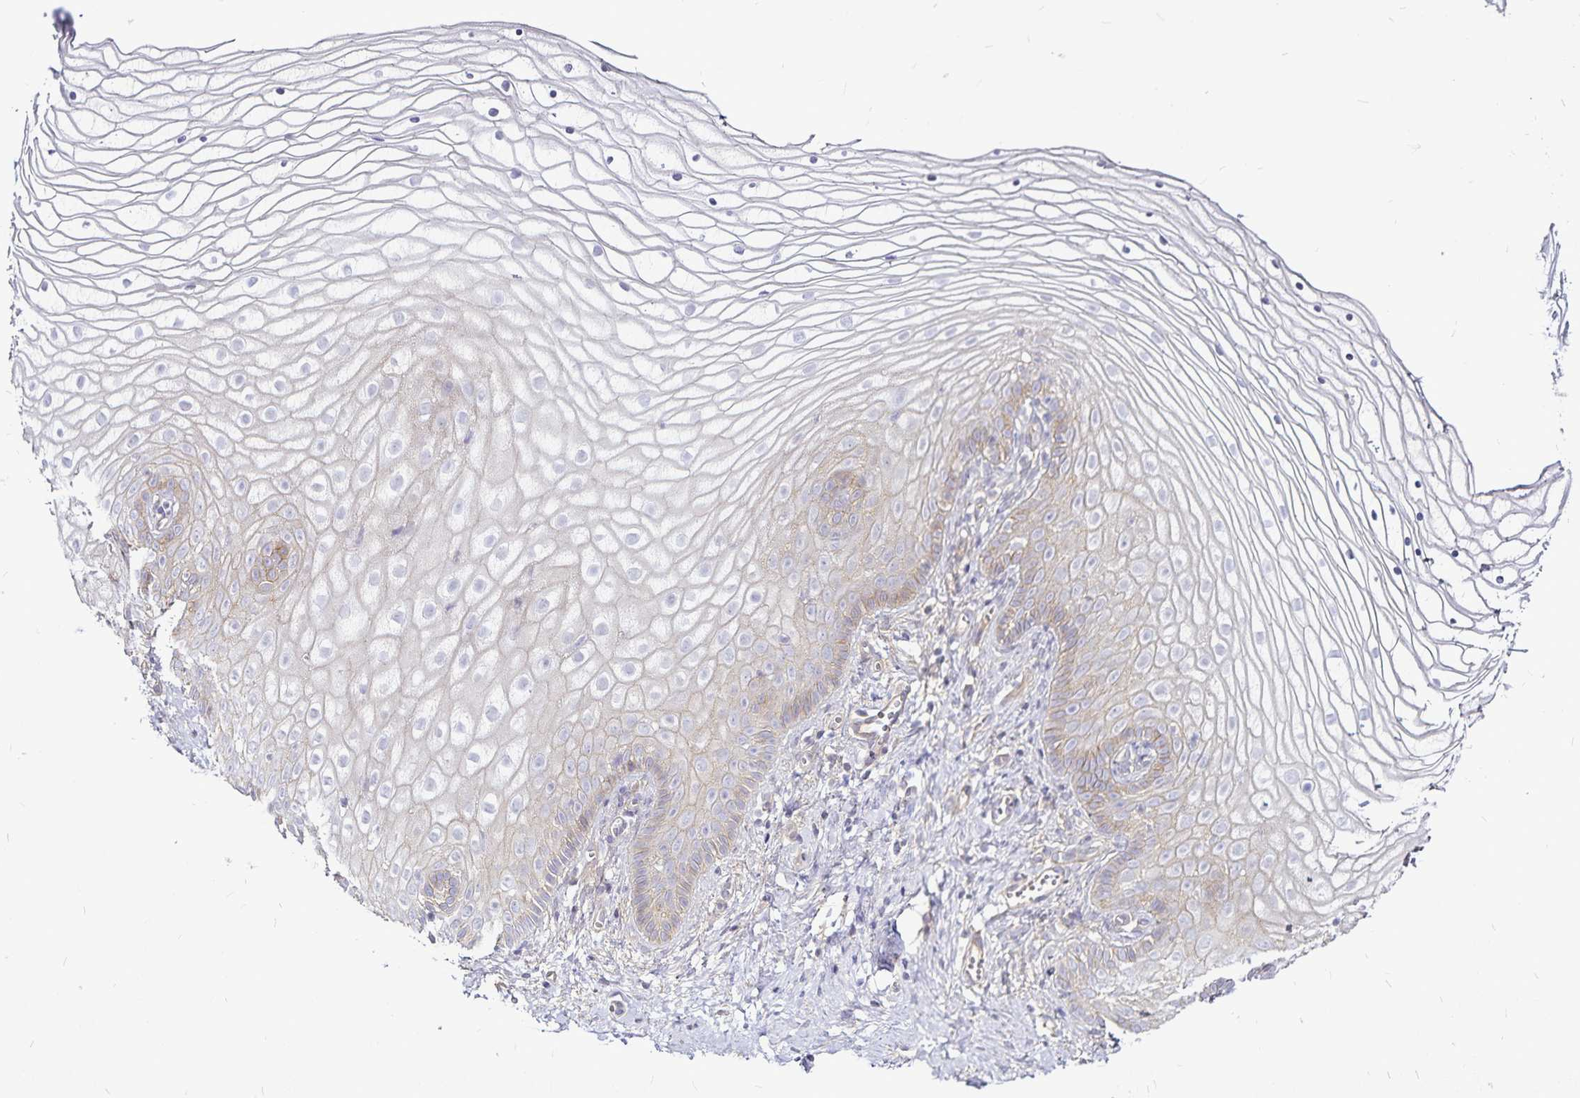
{"staining": {"intensity": "moderate", "quantity": "<25%", "location": "cytoplasmic/membranous"}, "tissue": "vagina", "cell_type": "Squamous epithelial cells", "image_type": "normal", "snomed": [{"axis": "morphology", "description": "Normal tissue, NOS"}, {"axis": "topography", "description": "Vagina"}], "caption": "Moderate cytoplasmic/membranous protein staining is appreciated in approximately <25% of squamous epithelial cells in vagina.", "gene": "GNG12", "patient": {"sex": "female", "age": 56}}